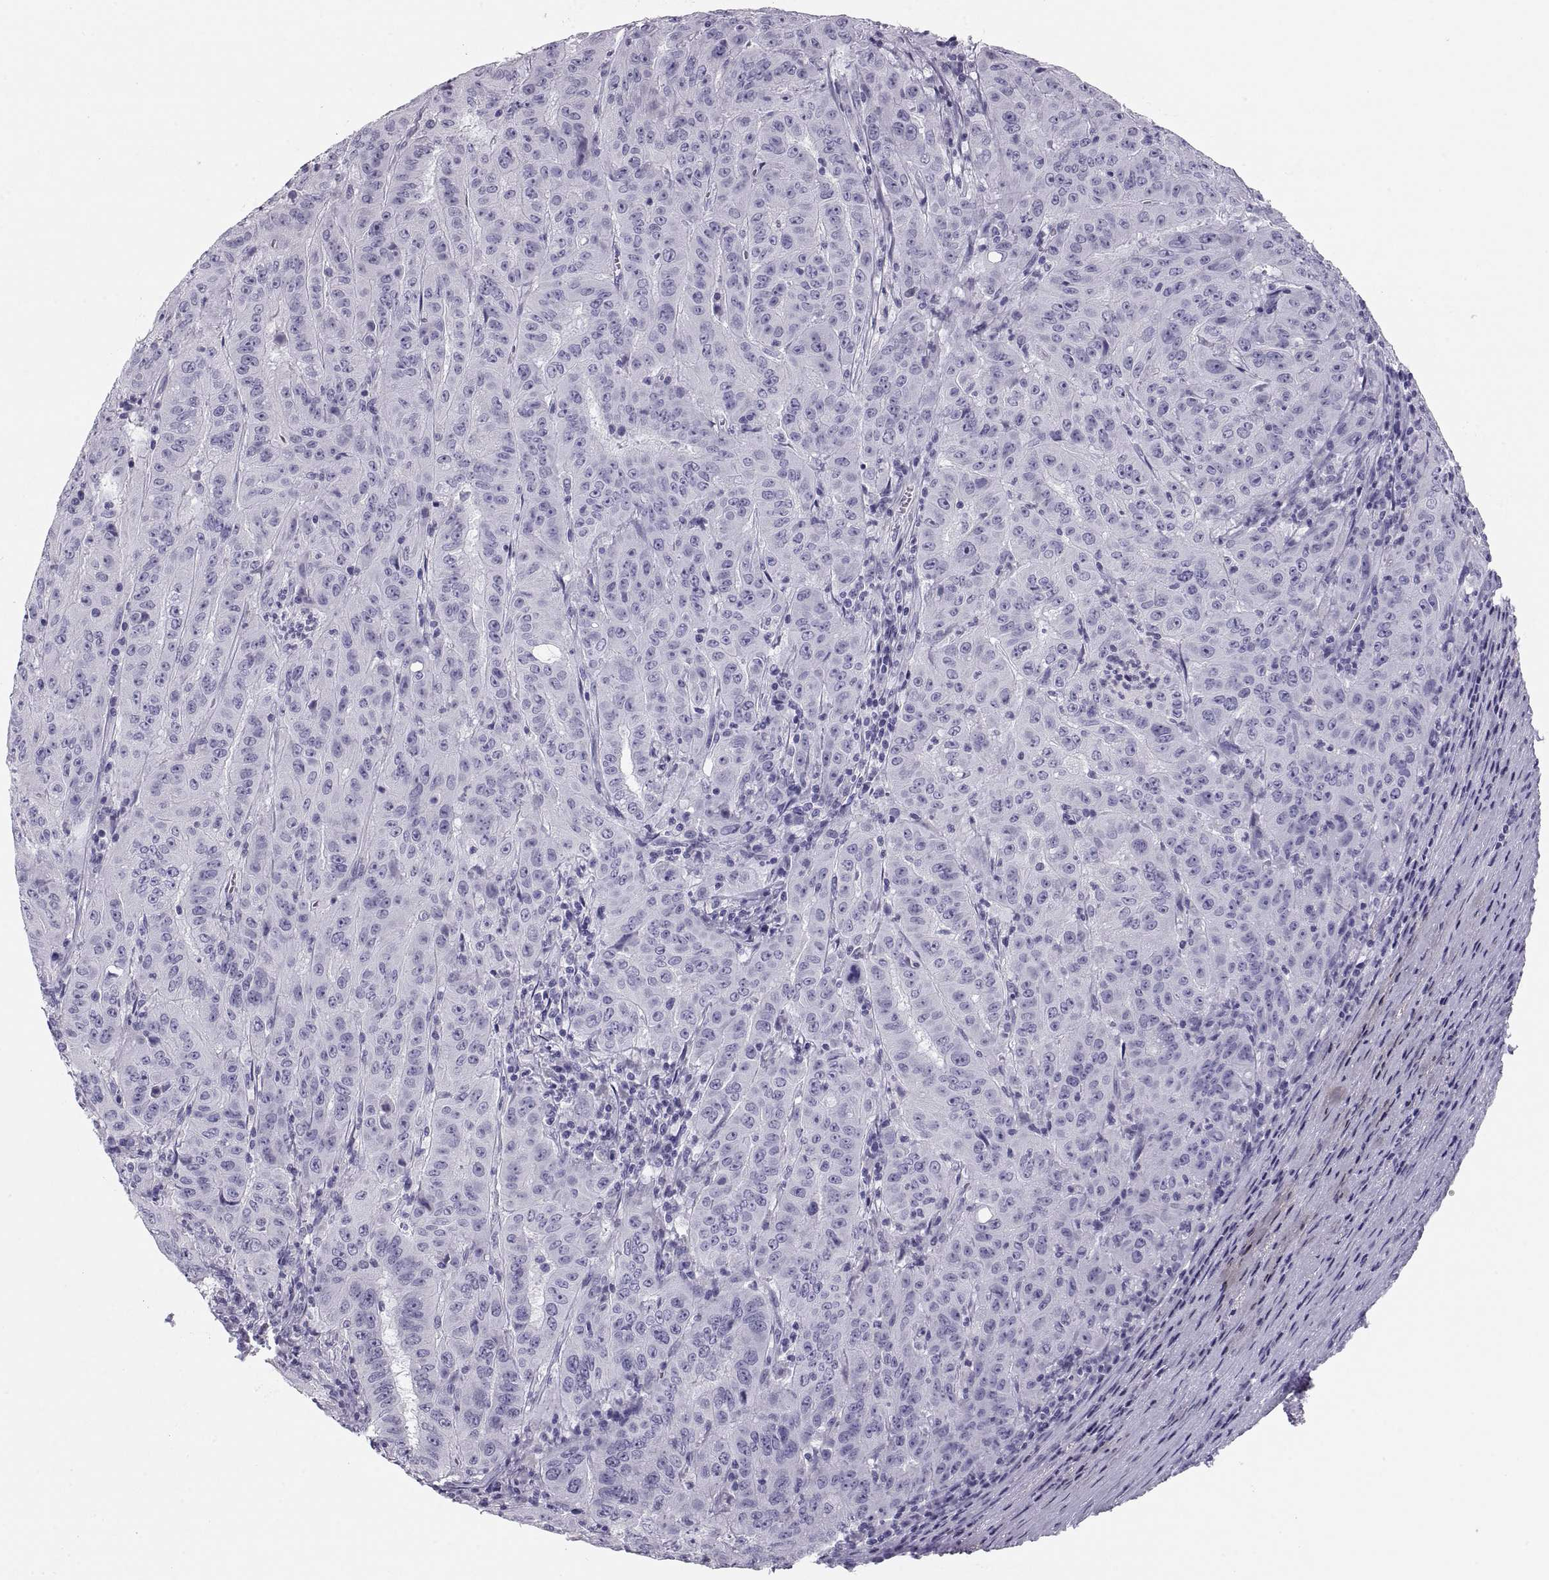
{"staining": {"intensity": "negative", "quantity": "none", "location": "none"}, "tissue": "pancreatic cancer", "cell_type": "Tumor cells", "image_type": "cancer", "snomed": [{"axis": "morphology", "description": "Adenocarcinoma, NOS"}, {"axis": "topography", "description": "Pancreas"}], "caption": "Adenocarcinoma (pancreatic) stained for a protein using IHC shows no positivity tumor cells.", "gene": "PAX2", "patient": {"sex": "male", "age": 63}}